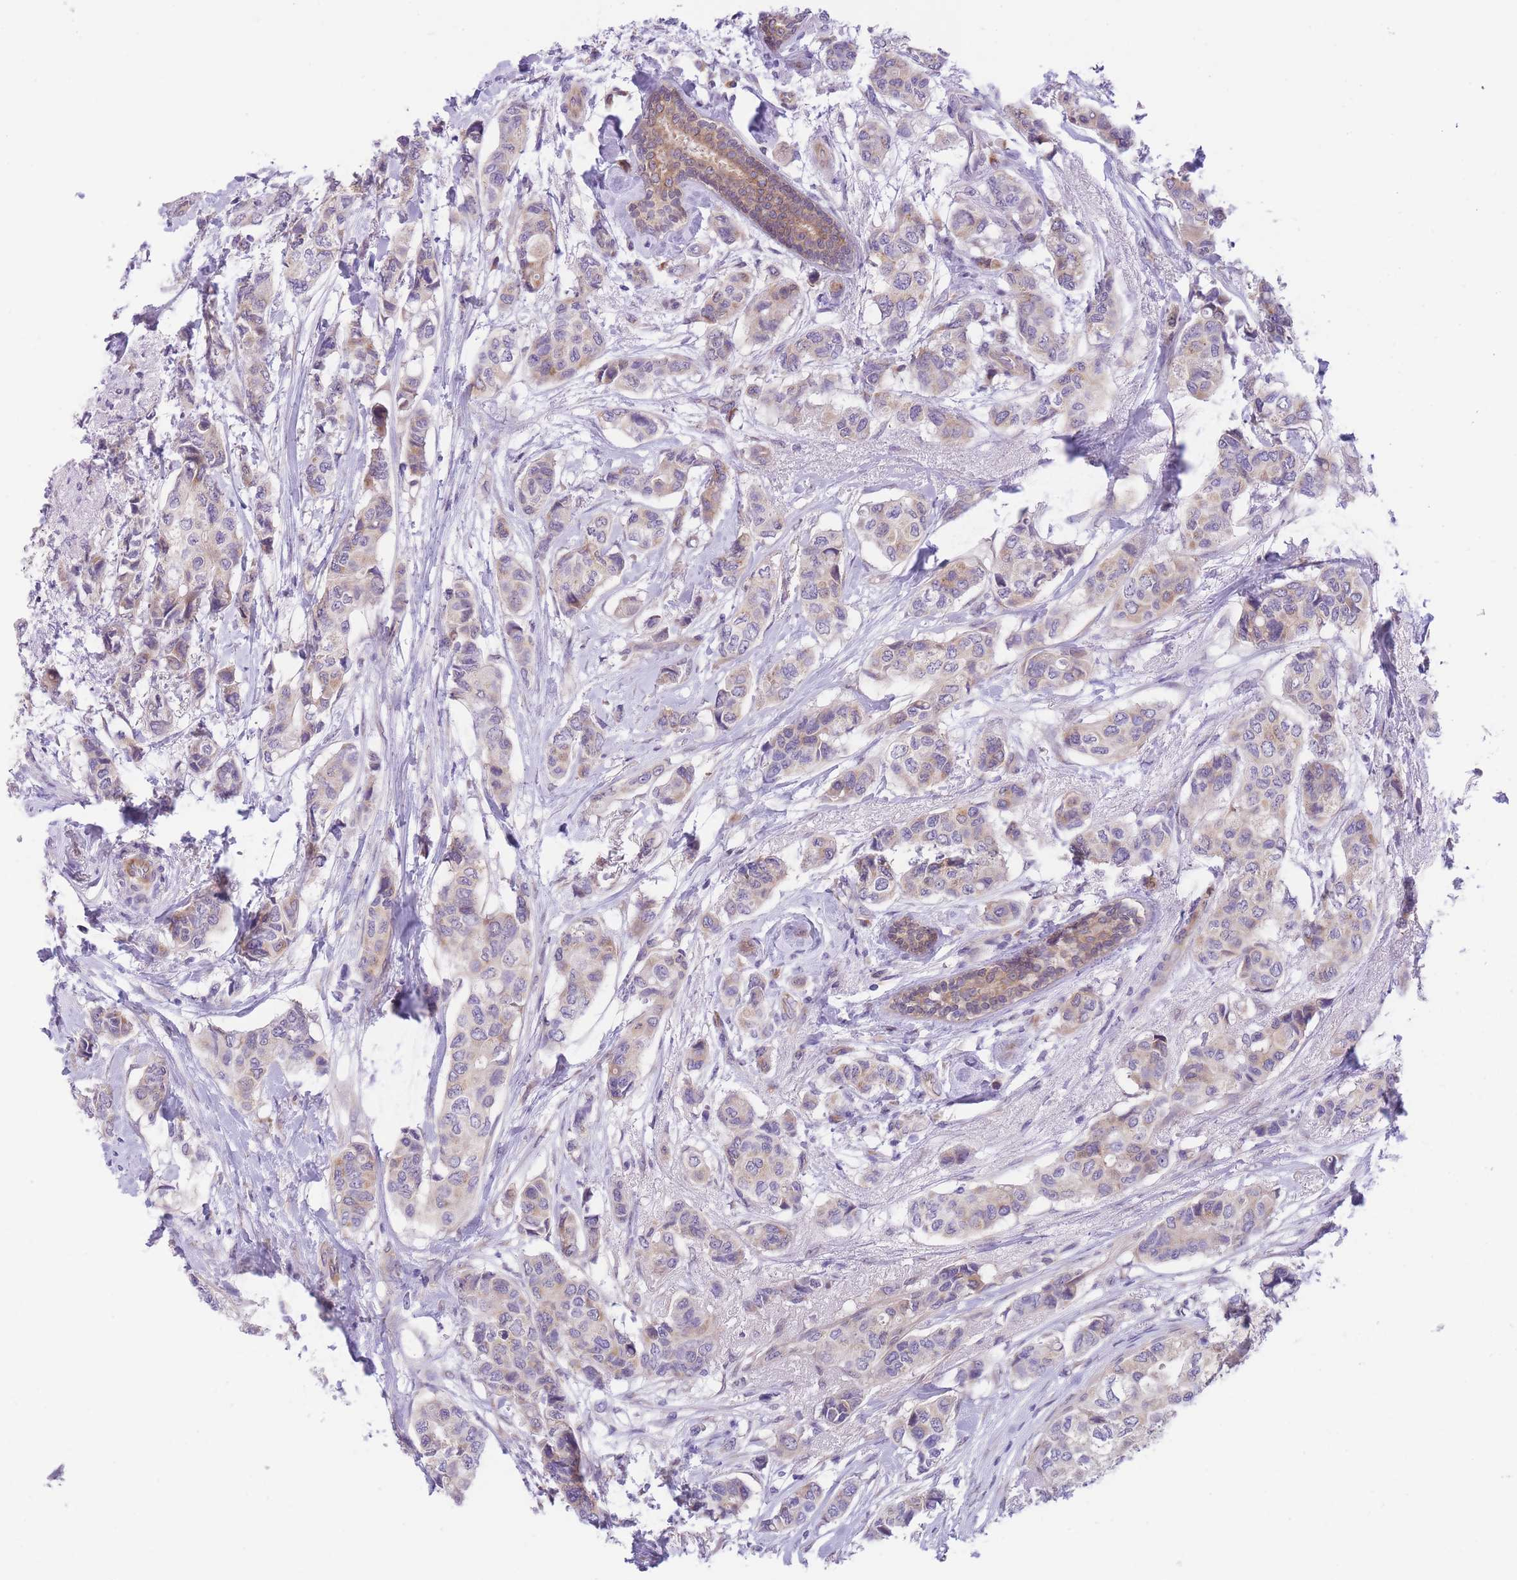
{"staining": {"intensity": "weak", "quantity": "<25%", "location": "cytoplasmic/membranous"}, "tissue": "breast cancer", "cell_type": "Tumor cells", "image_type": "cancer", "snomed": [{"axis": "morphology", "description": "Lobular carcinoma"}, {"axis": "topography", "description": "Breast"}], "caption": "Tumor cells show no significant staining in breast cancer.", "gene": "WWOX", "patient": {"sex": "female", "age": 51}}